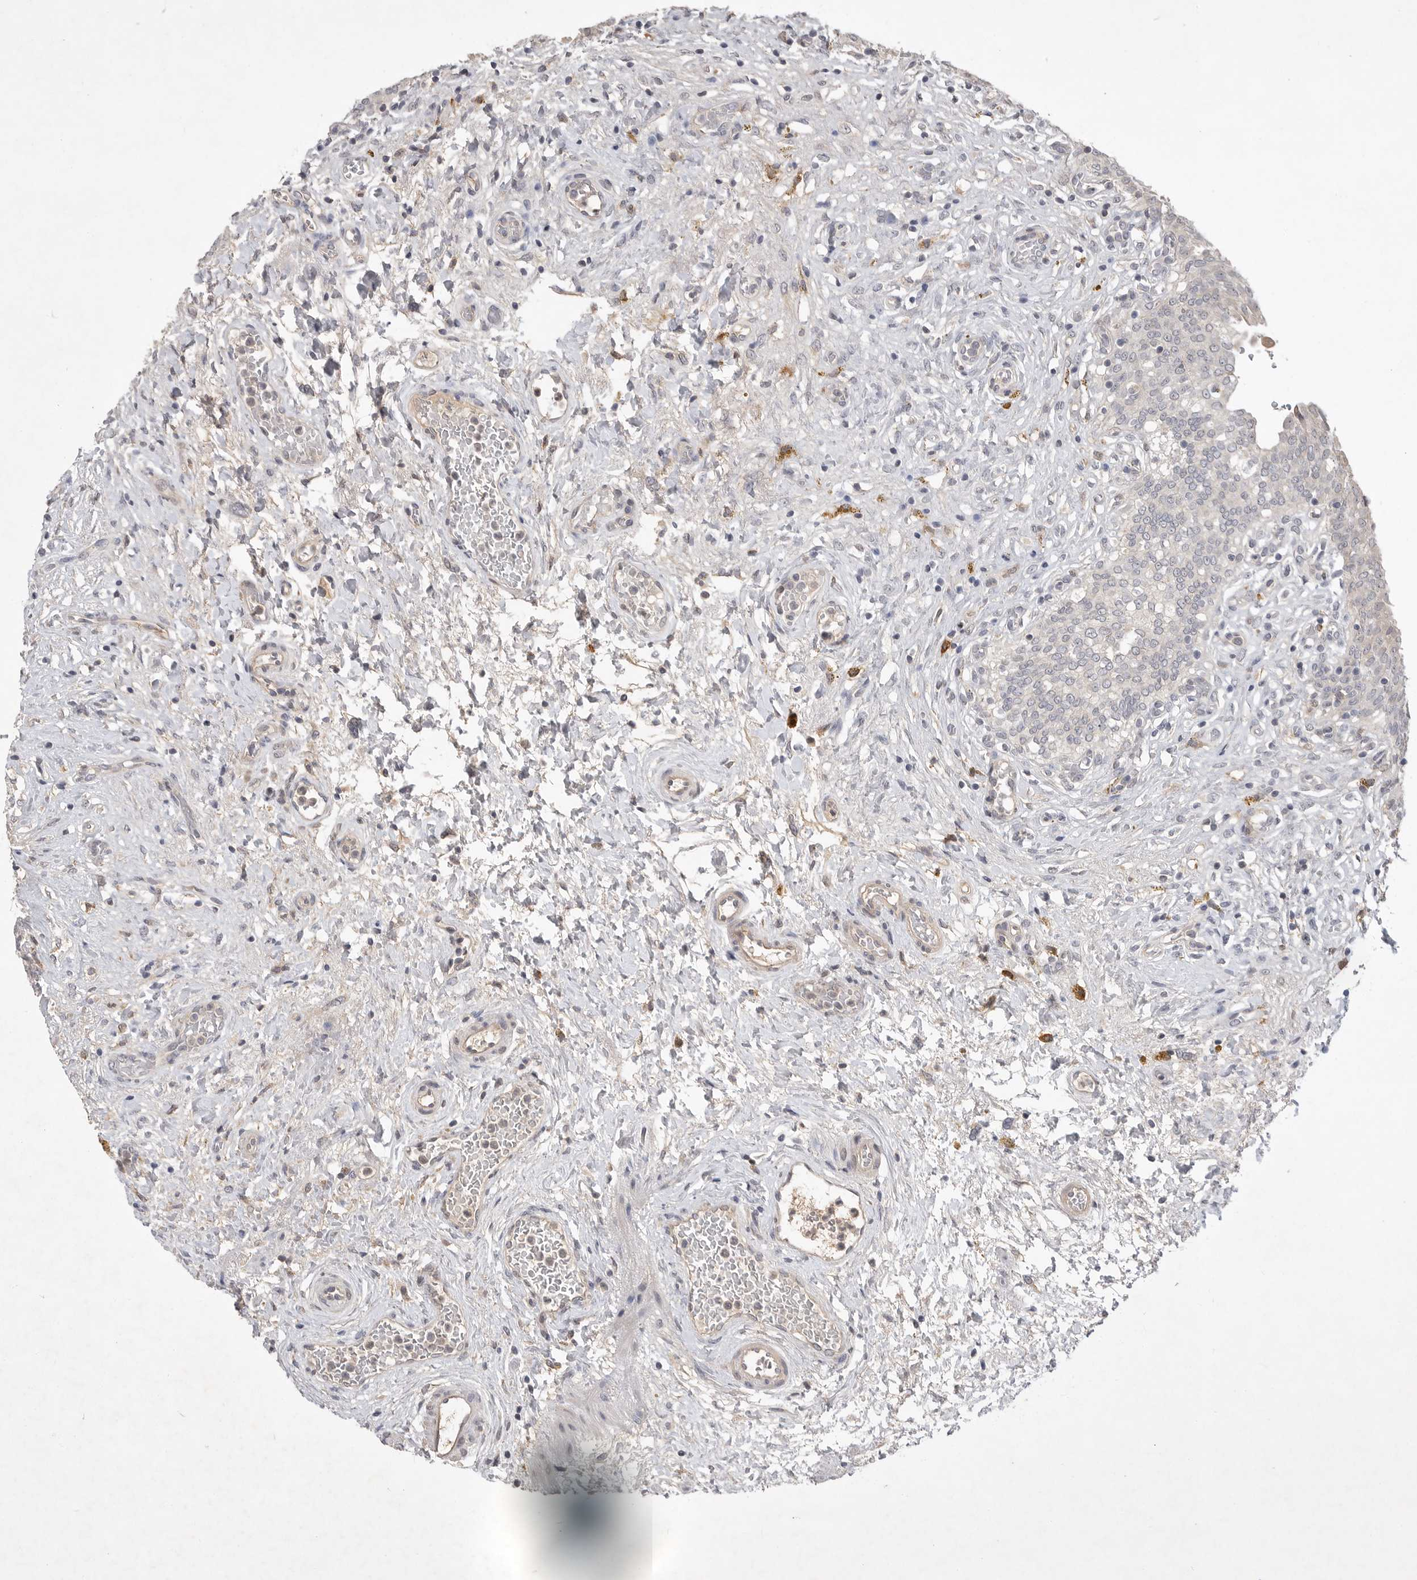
{"staining": {"intensity": "weak", "quantity": "25%-75%", "location": "cytoplasmic/membranous"}, "tissue": "urinary bladder", "cell_type": "Urothelial cells", "image_type": "normal", "snomed": [{"axis": "morphology", "description": "Urothelial carcinoma, High grade"}, {"axis": "topography", "description": "Urinary bladder"}], "caption": "IHC micrograph of normal urinary bladder: urinary bladder stained using IHC demonstrates low levels of weak protein expression localized specifically in the cytoplasmic/membranous of urothelial cells, appearing as a cytoplasmic/membranous brown color.", "gene": "ITGAD", "patient": {"sex": "male", "age": 46}}